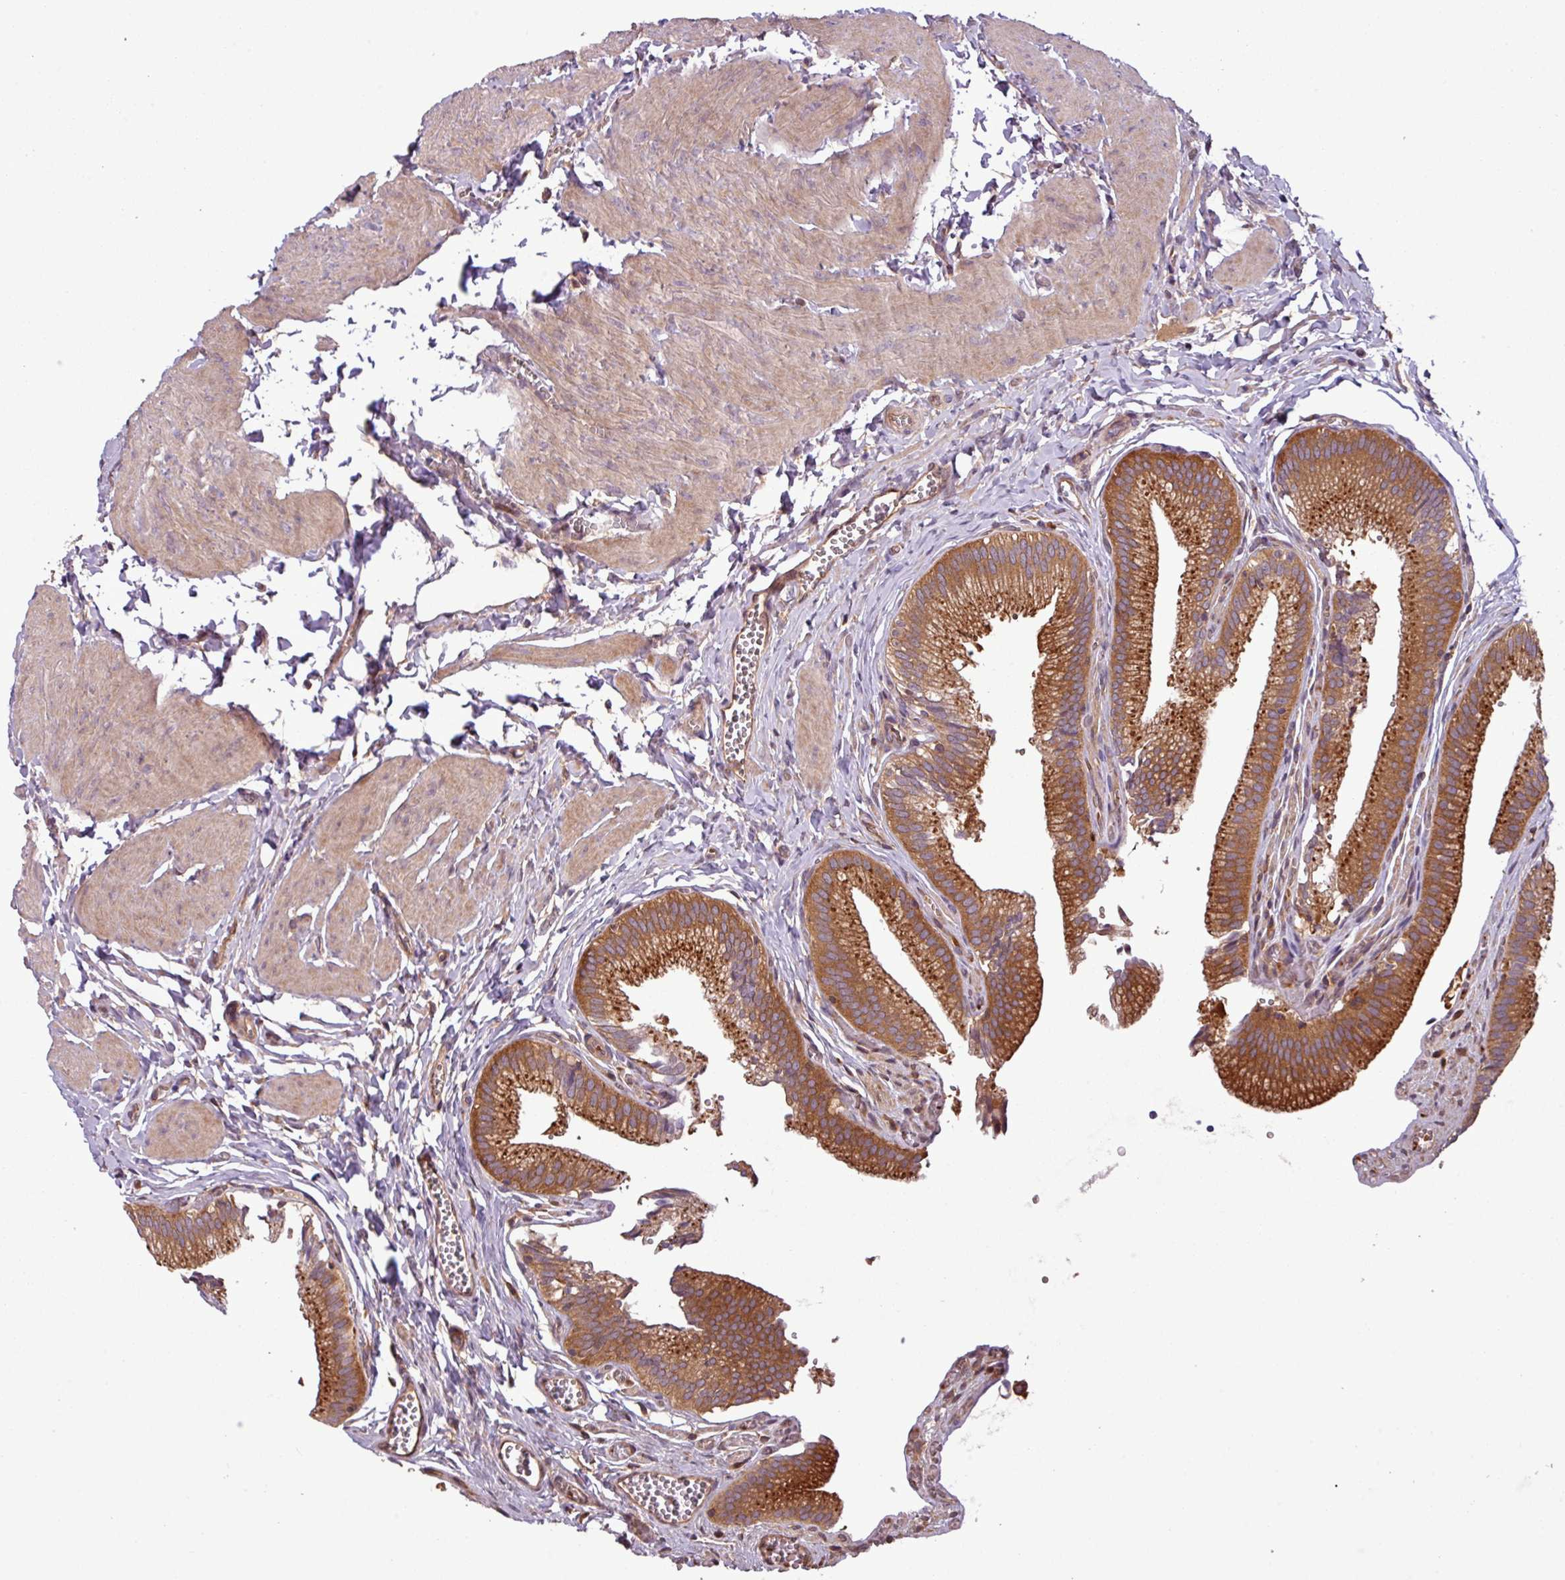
{"staining": {"intensity": "strong", "quantity": ">75%", "location": "cytoplasmic/membranous"}, "tissue": "gallbladder", "cell_type": "Glandular cells", "image_type": "normal", "snomed": [{"axis": "morphology", "description": "Normal tissue, NOS"}, {"axis": "topography", "description": "Gallbladder"}, {"axis": "topography", "description": "Peripheral nerve tissue"}], "caption": "Immunohistochemistry image of normal gallbladder stained for a protein (brown), which shows high levels of strong cytoplasmic/membranous expression in approximately >75% of glandular cells.", "gene": "SIRPB2", "patient": {"sex": "male", "age": 17}}